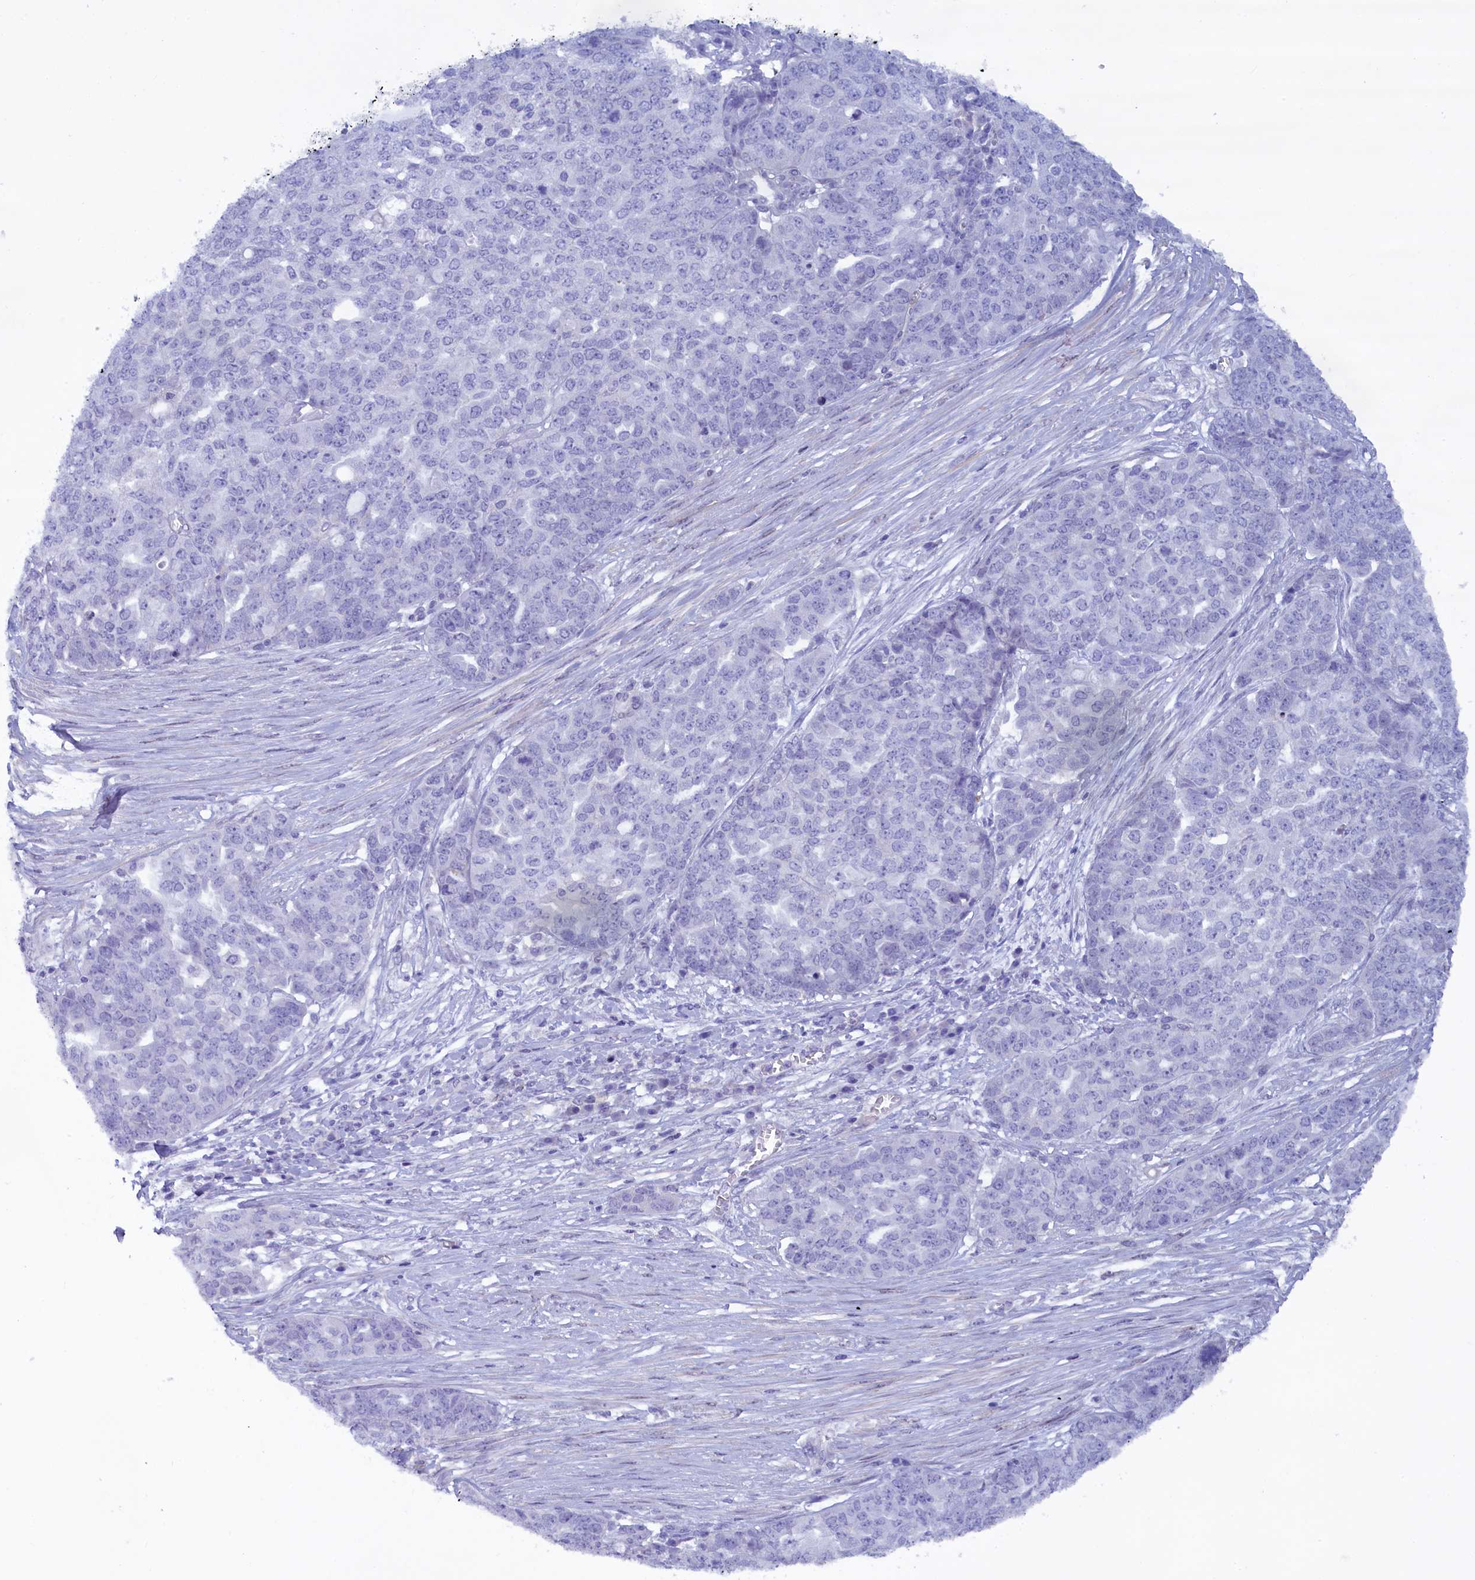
{"staining": {"intensity": "negative", "quantity": "none", "location": "none"}, "tissue": "ovarian cancer", "cell_type": "Tumor cells", "image_type": "cancer", "snomed": [{"axis": "morphology", "description": "Cystadenocarcinoma, serous, NOS"}, {"axis": "topography", "description": "Soft tissue"}, {"axis": "topography", "description": "Ovary"}], "caption": "A micrograph of ovarian serous cystadenocarcinoma stained for a protein demonstrates no brown staining in tumor cells. (DAB immunohistochemistry (IHC) with hematoxylin counter stain).", "gene": "IGSF6", "patient": {"sex": "female", "age": 57}}